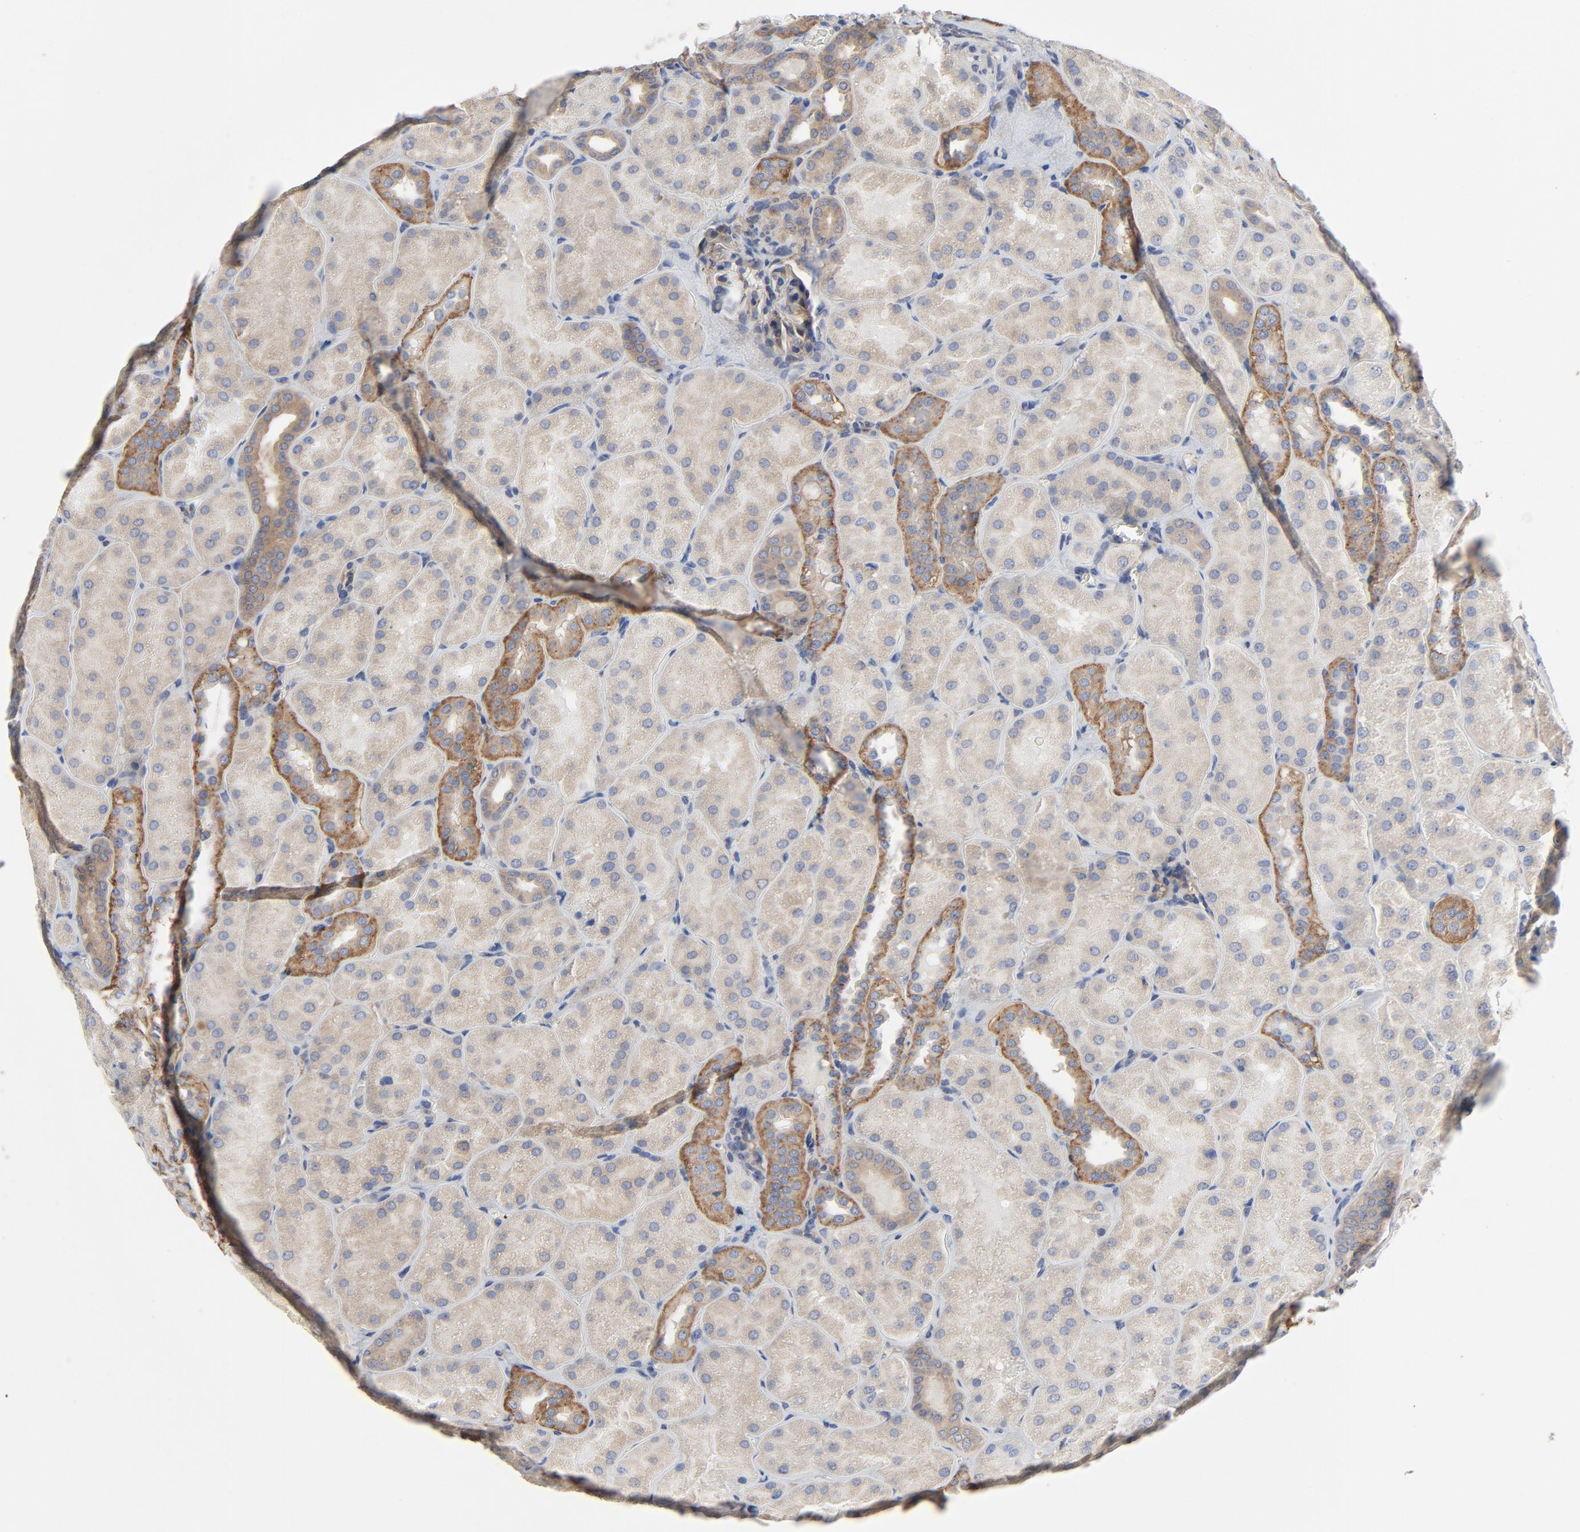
{"staining": {"intensity": "moderate", "quantity": ">75%", "location": "cytoplasmic/membranous"}, "tissue": "kidney", "cell_type": "Cells in glomeruli", "image_type": "normal", "snomed": [{"axis": "morphology", "description": "Normal tissue, NOS"}, {"axis": "topography", "description": "Kidney"}], "caption": "This is a micrograph of IHC staining of normal kidney, which shows moderate staining in the cytoplasmic/membranous of cells in glomeruli.", "gene": "DYNLT3", "patient": {"sex": "male", "age": 28}}